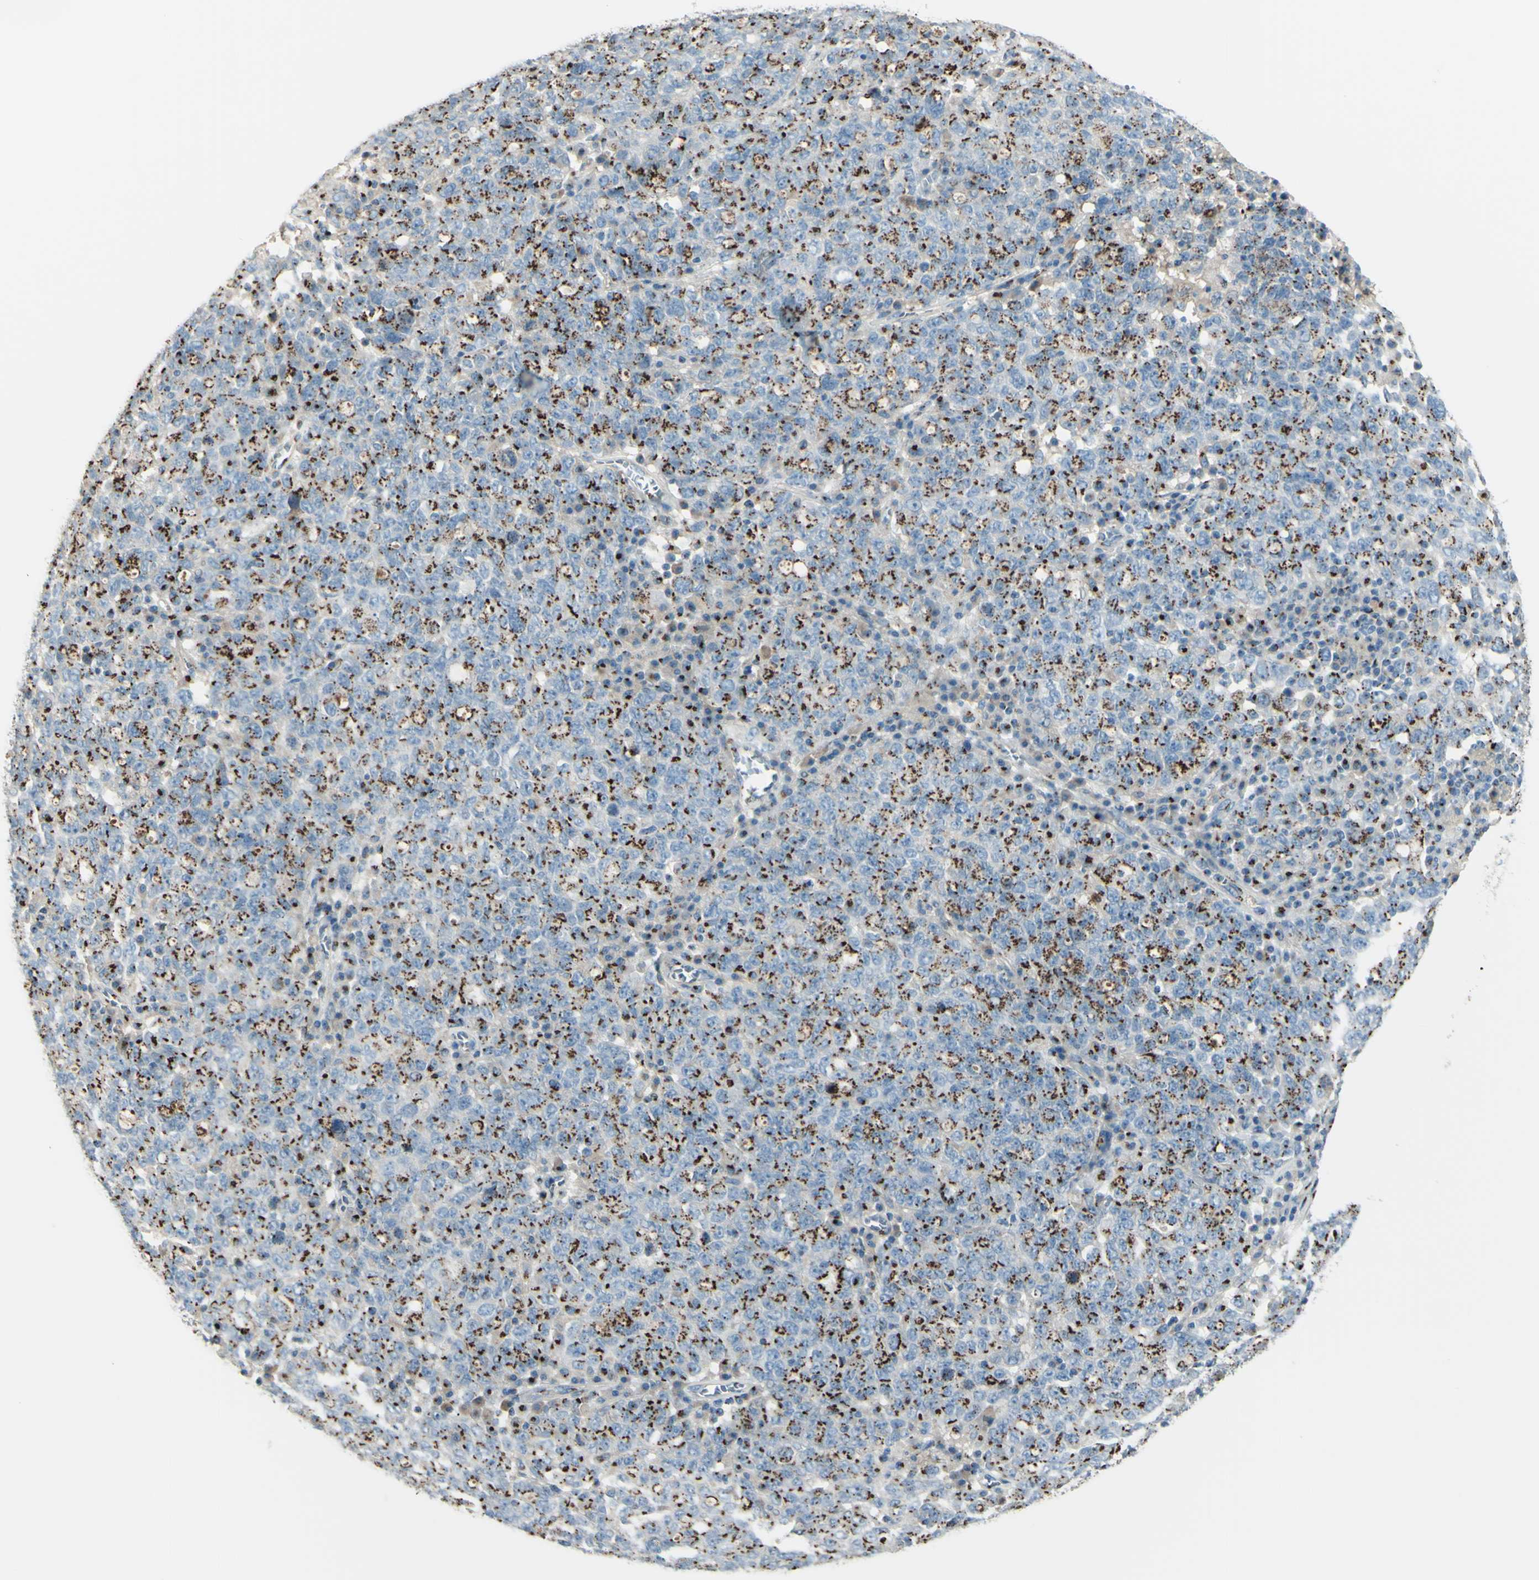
{"staining": {"intensity": "strong", "quantity": ">75%", "location": "cytoplasmic/membranous"}, "tissue": "ovarian cancer", "cell_type": "Tumor cells", "image_type": "cancer", "snomed": [{"axis": "morphology", "description": "Carcinoma, endometroid"}, {"axis": "topography", "description": "Ovary"}], "caption": "Immunohistochemical staining of endometroid carcinoma (ovarian) shows high levels of strong cytoplasmic/membranous expression in approximately >75% of tumor cells.", "gene": "B4GALT1", "patient": {"sex": "female", "age": 62}}